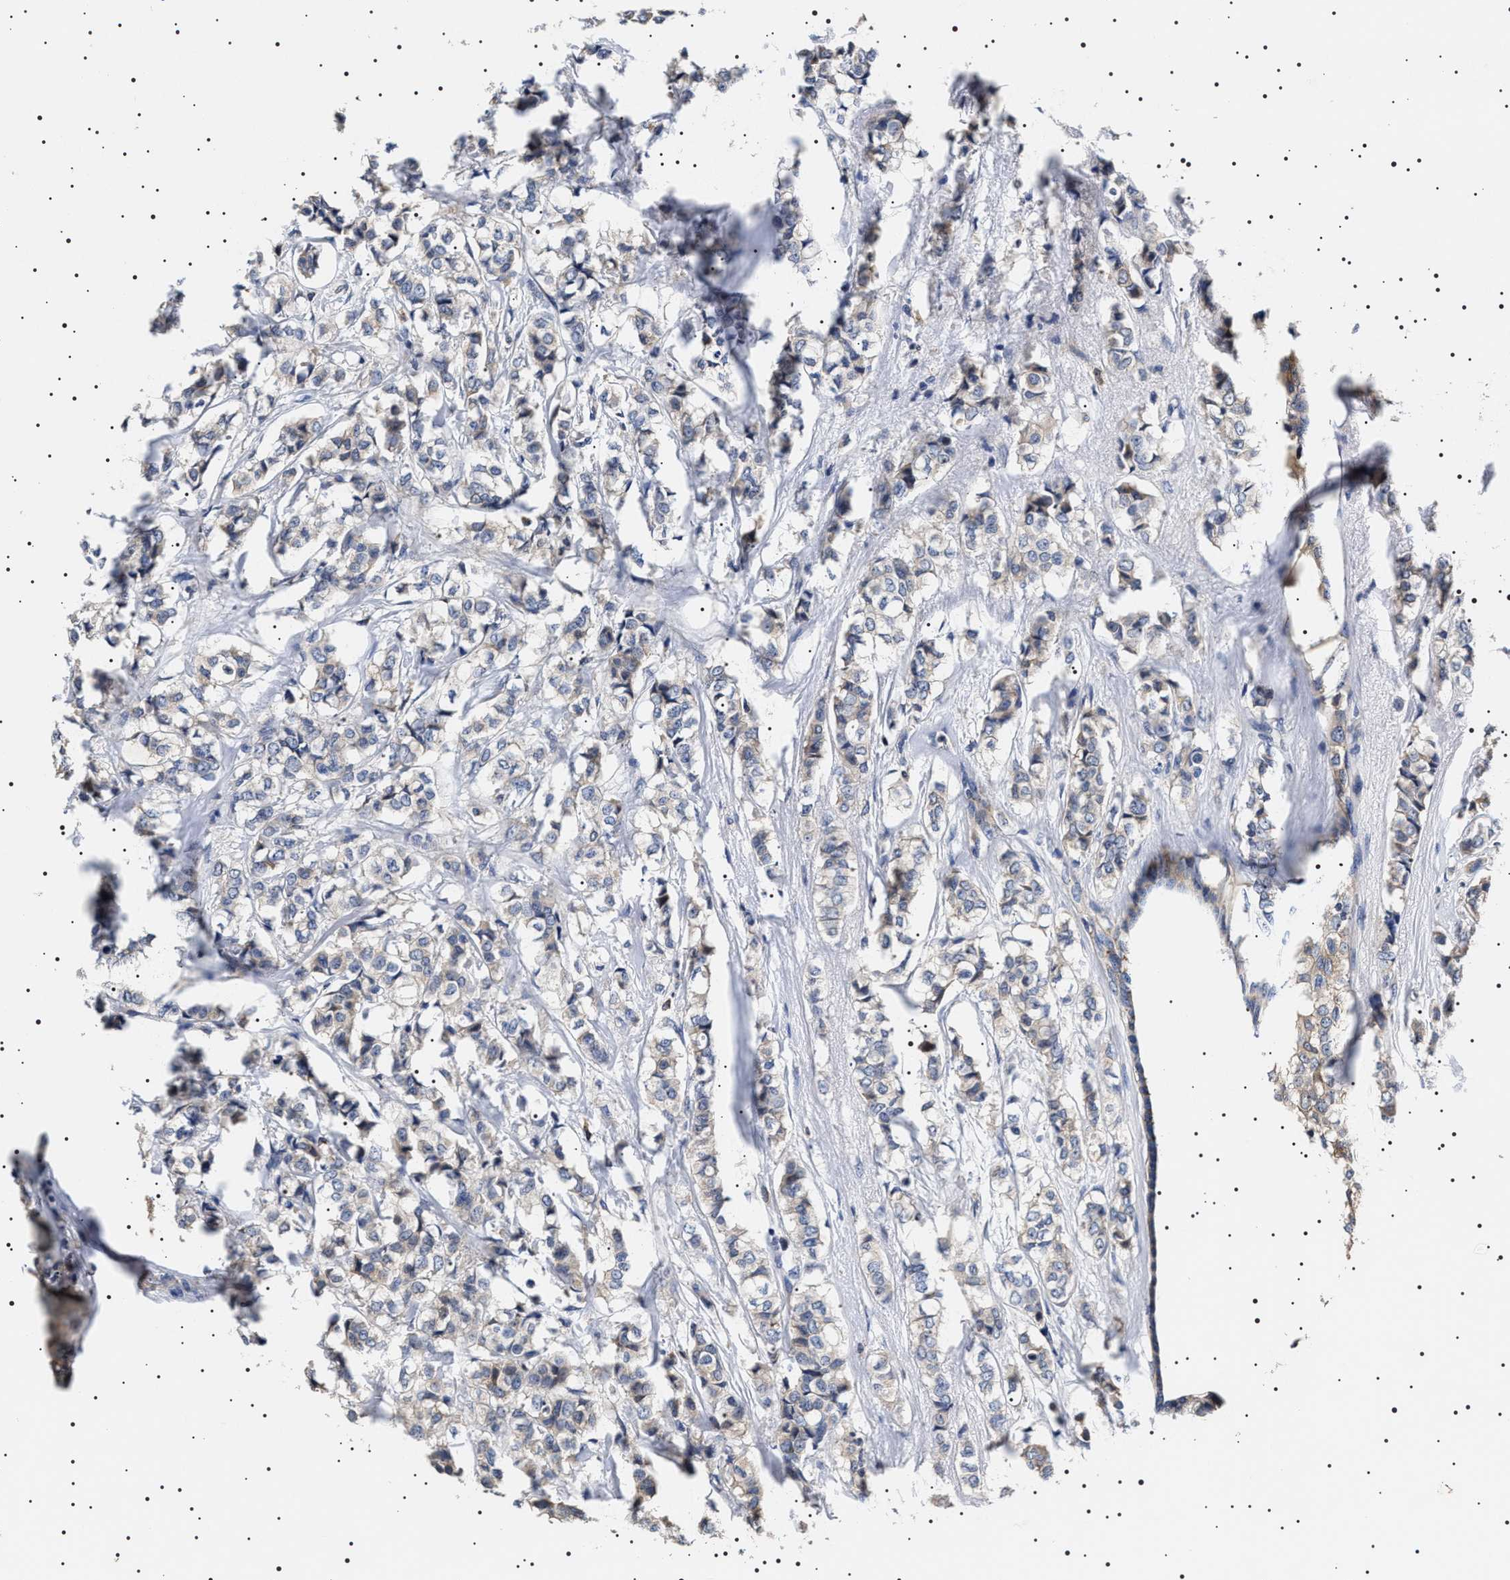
{"staining": {"intensity": "negative", "quantity": "none", "location": "none"}, "tissue": "breast cancer", "cell_type": "Tumor cells", "image_type": "cancer", "snomed": [{"axis": "morphology", "description": "Lobular carcinoma"}, {"axis": "topography", "description": "Breast"}], "caption": "Immunohistochemistry (IHC) of lobular carcinoma (breast) reveals no positivity in tumor cells.", "gene": "SLC4A7", "patient": {"sex": "female", "age": 60}}